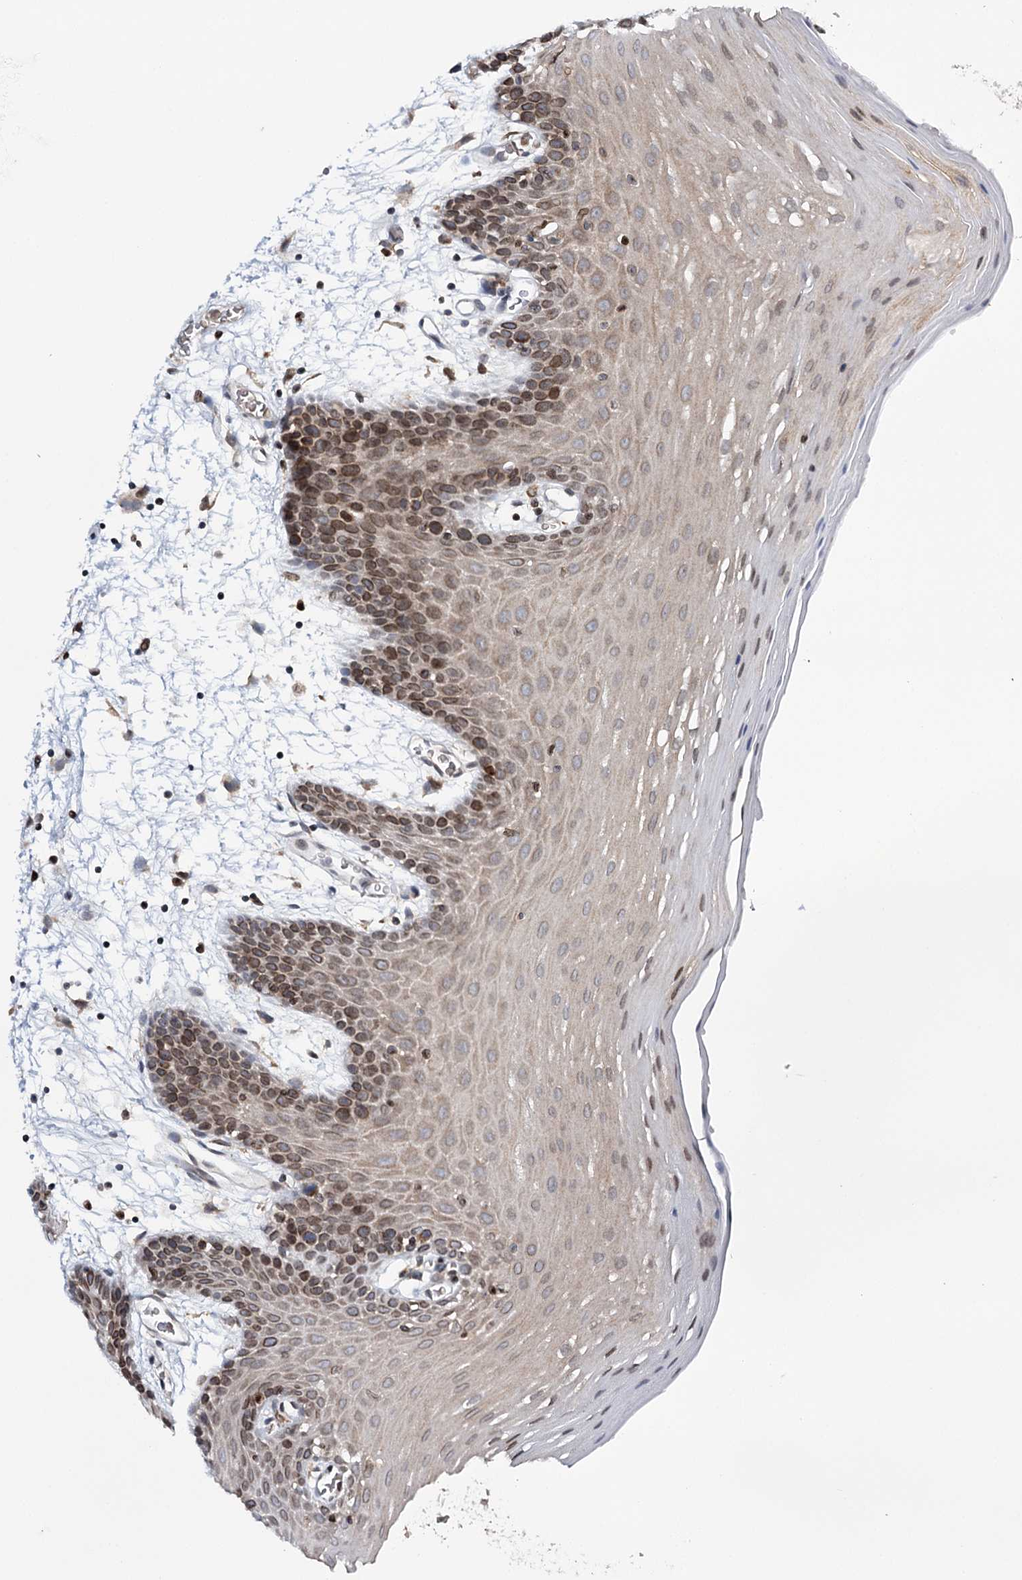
{"staining": {"intensity": "moderate", "quantity": "25%-75%", "location": "cytoplasmic/membranous,nuclear"}, "tissue": "oral mucosa", "cell_type": "Squamous epithelial cells", "image_type": "normal", "snomed": [{"axis": "morphology", "description": "Normal tissue, NOS"}, {"axis": "topography", "description": "Skeletal muscle"}, {"axis": "topography", "description": "Oral tissue"}, {"axis": "topography", "description": "Salivary gland"}, {"axis": "topography", "description": "Peripheral nerve tissue"}], "caption": "The micrograph exhibits immunohistochemical staining of unremarkable oral mucosa. There is moderate cytoplasmic/membranous,nuclear expression is seen in approximately 25%-75% of squamous epithelial cells.", "gene": "CFAP46", "patient": {"sex": "male", "age": 54}}